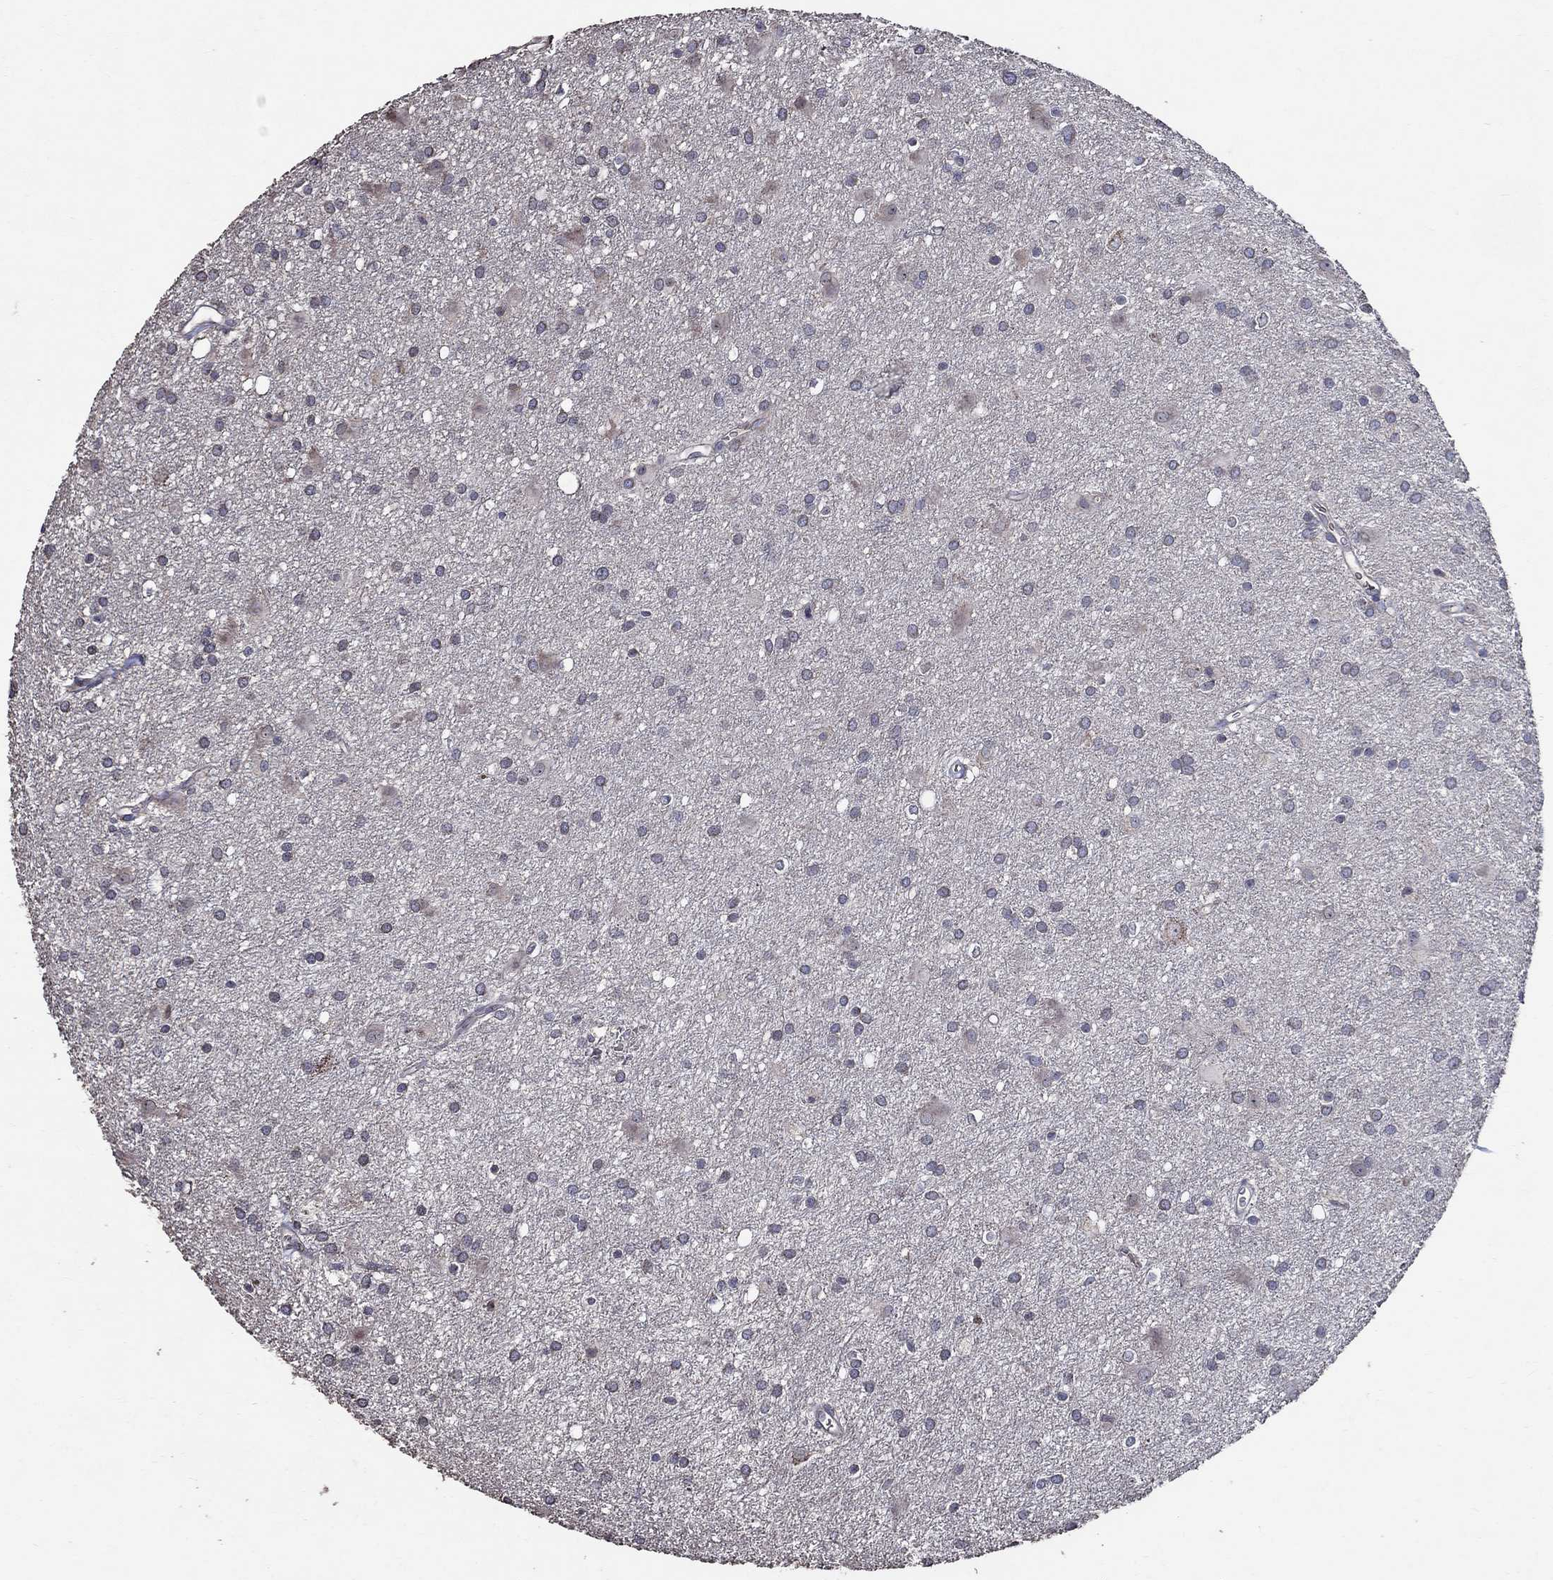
{"staining": {"intensity": "negative", "quantity": "none", "location": "none"}, "tissue": "glioma", "cell_type": "Tumor cells", "image_type": "cancer", "snomed": [{"axis": "morphology", "description": "Glioma, malignant, Low grade"}, {"axis": "topography", "description": "Brain"}], "caption": "Image shows no significant protein positivity in tumor cells of glioma. (Stains: DAB IHC with hematoxylin counter stain, Microscopy: brightfield microscopy at high magnification).", "gene": "HAP1", "patient": {"sex": "male", "age": 58}}